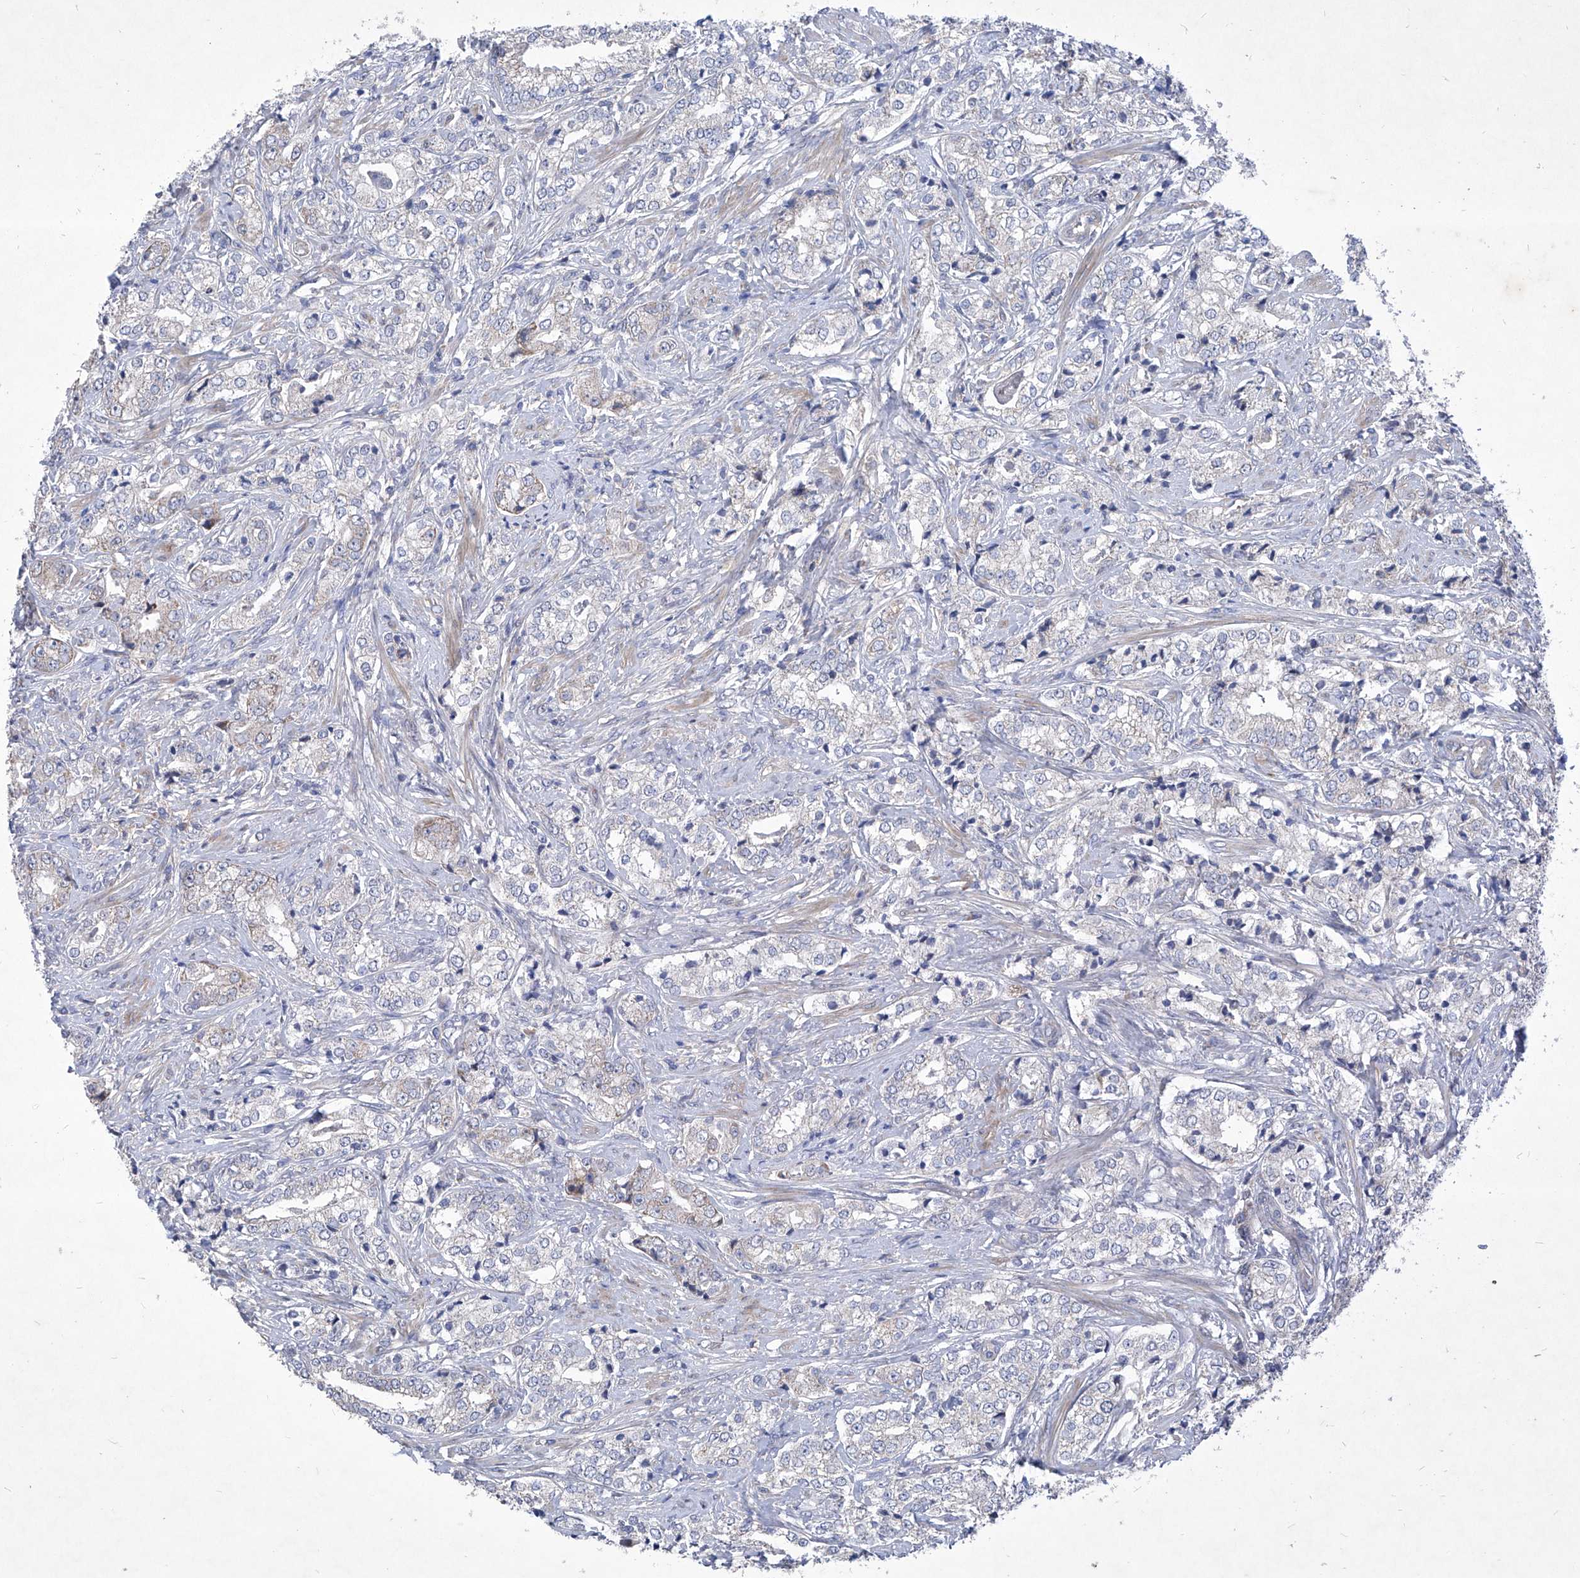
{"staining": {"intensity": "weak", "quantity": "<25%", "location": "cytoplasmic/membranous"}, "tissue": "prostate cancer", "cell_type": "Tumor cells", "image_type": "cancer", "snomed": [{"axis": "morphology", "description": "Adenocarcinoma, High grade"}, {"axis": "topography", "description": "Prostate"}], "caption": "Immunohistochemical staining of human prostate cancer (adenocarcinoma (high-grade)) shows no significant expression in tumor cells.", "gene": "COQ3", "patient": {"sex": "male", "age": 69}}